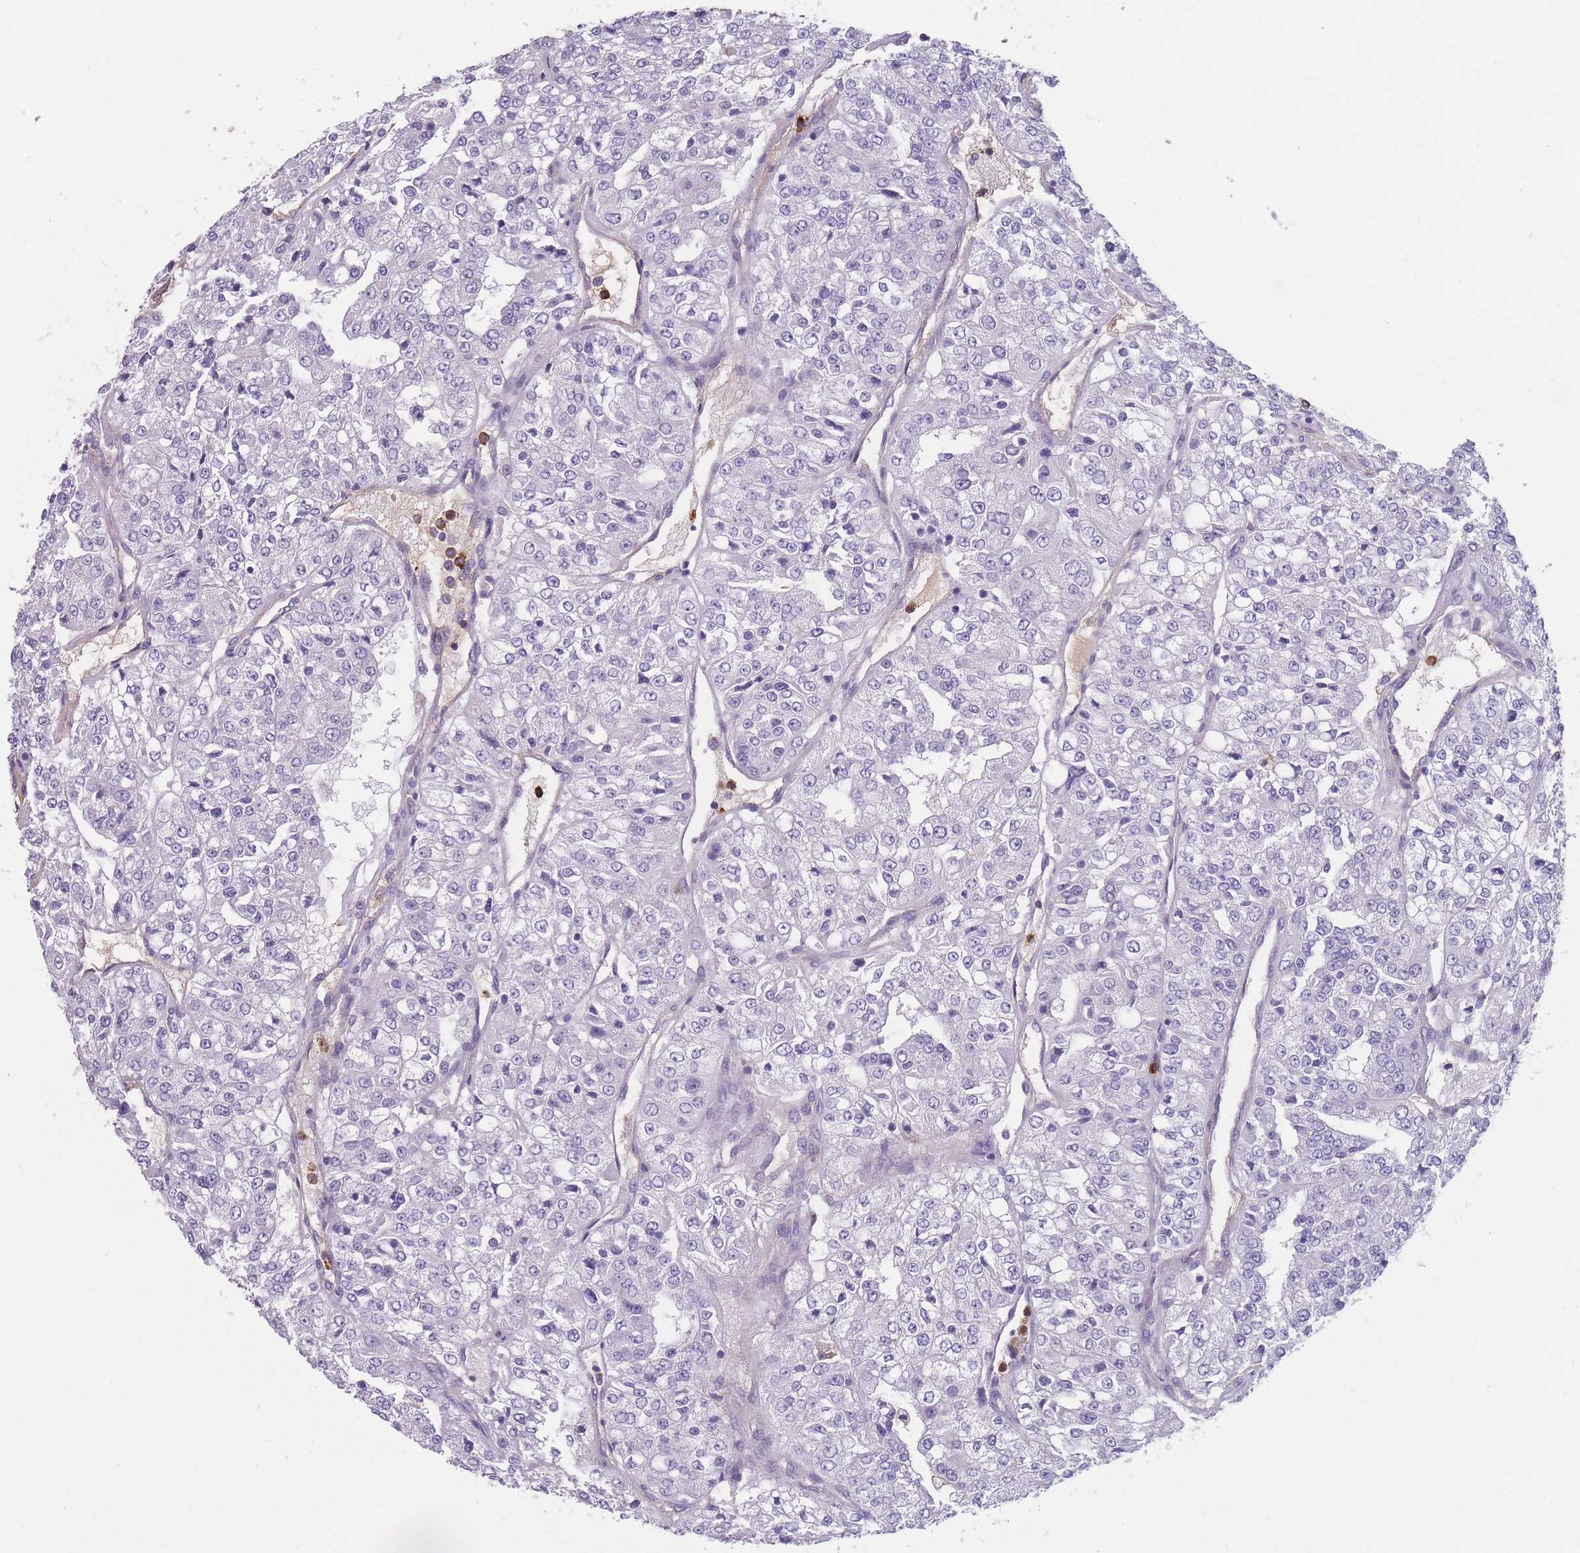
{"staining": {"intensity": "negative", "quantity": "none", "location": "none"}, "tissue": "renal cancer", "cell_type": "Tumor cells", "image_type": "cancer", "snomed": [{"axis": "morphology", "description": "Adenocarcinoma, NOS"}, {"axis": "topography", "description": "Kidney"}], "caption": "Image shows no protein staining in tumor cells of adenocarcinoma (renal) tissue. (DAB (3,3'-diaminobenzidine) immunohistochemistry (IHC) visualized using brightfield microscopy, high magnification).", "gene": "CR1L", "patient": {"sex": "female", "age": 63}}